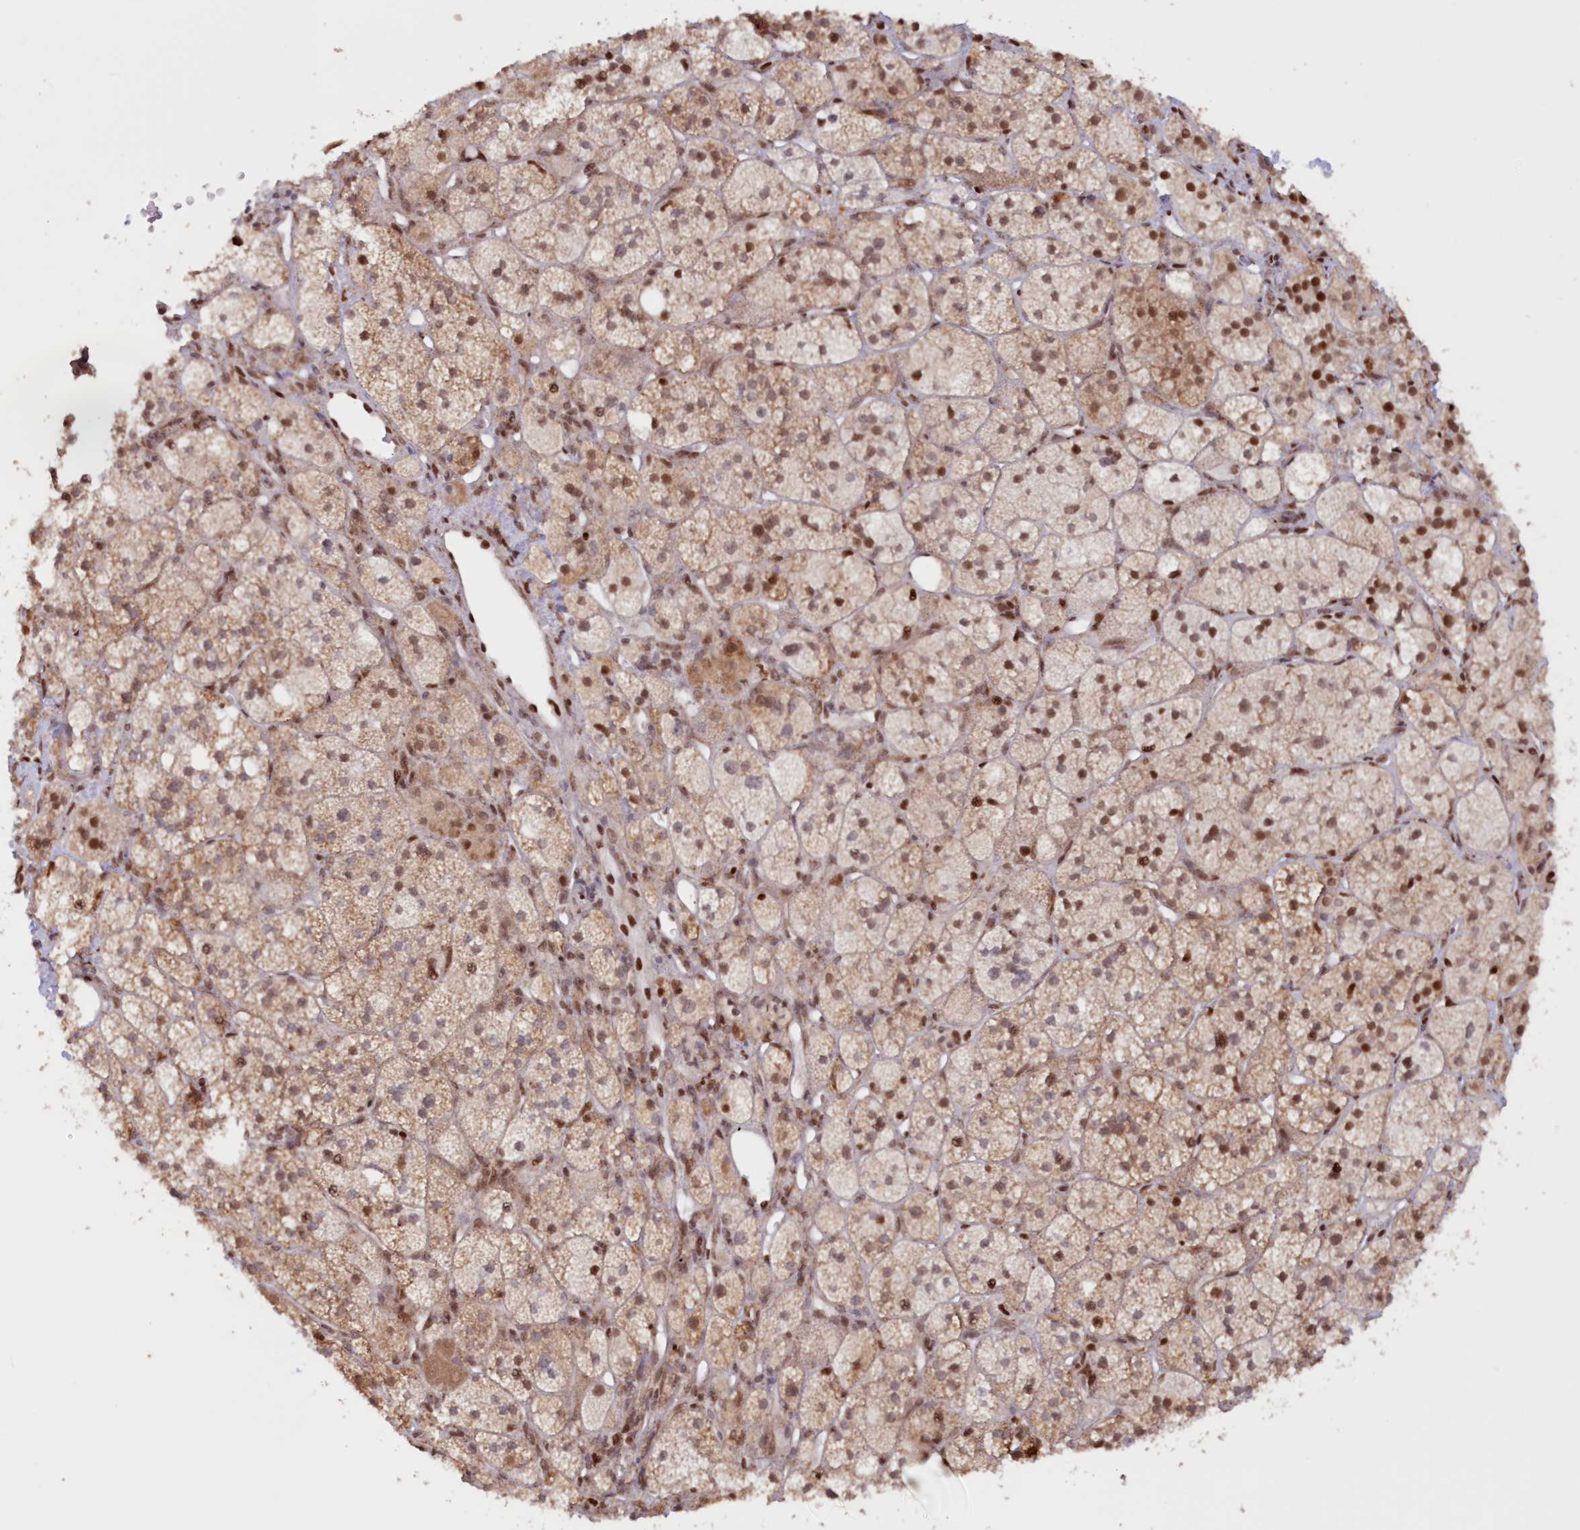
{"staining": {"intensity": "strong", "quantity": ">75%", "location": "cytoplasmic/membranous,nuclear"}, "tissue": "adrenal gland", "cell_type": "Glandular cells", "image_type": "normal", "snomed": [{"axis": "morphology", "description": "Normal tissue, NOS"}, {"axis": "topography", "description": "Adrenal gland"}], "caption": "Approximately >75% of glandular cells in normal adrenal gland display strong cytoplasmic/membranous,nuclear protein staining as visualized by brown immunohistochemical staining.", "gene": "POLR2B", "patient": {"sex": "male", "age": 61}}